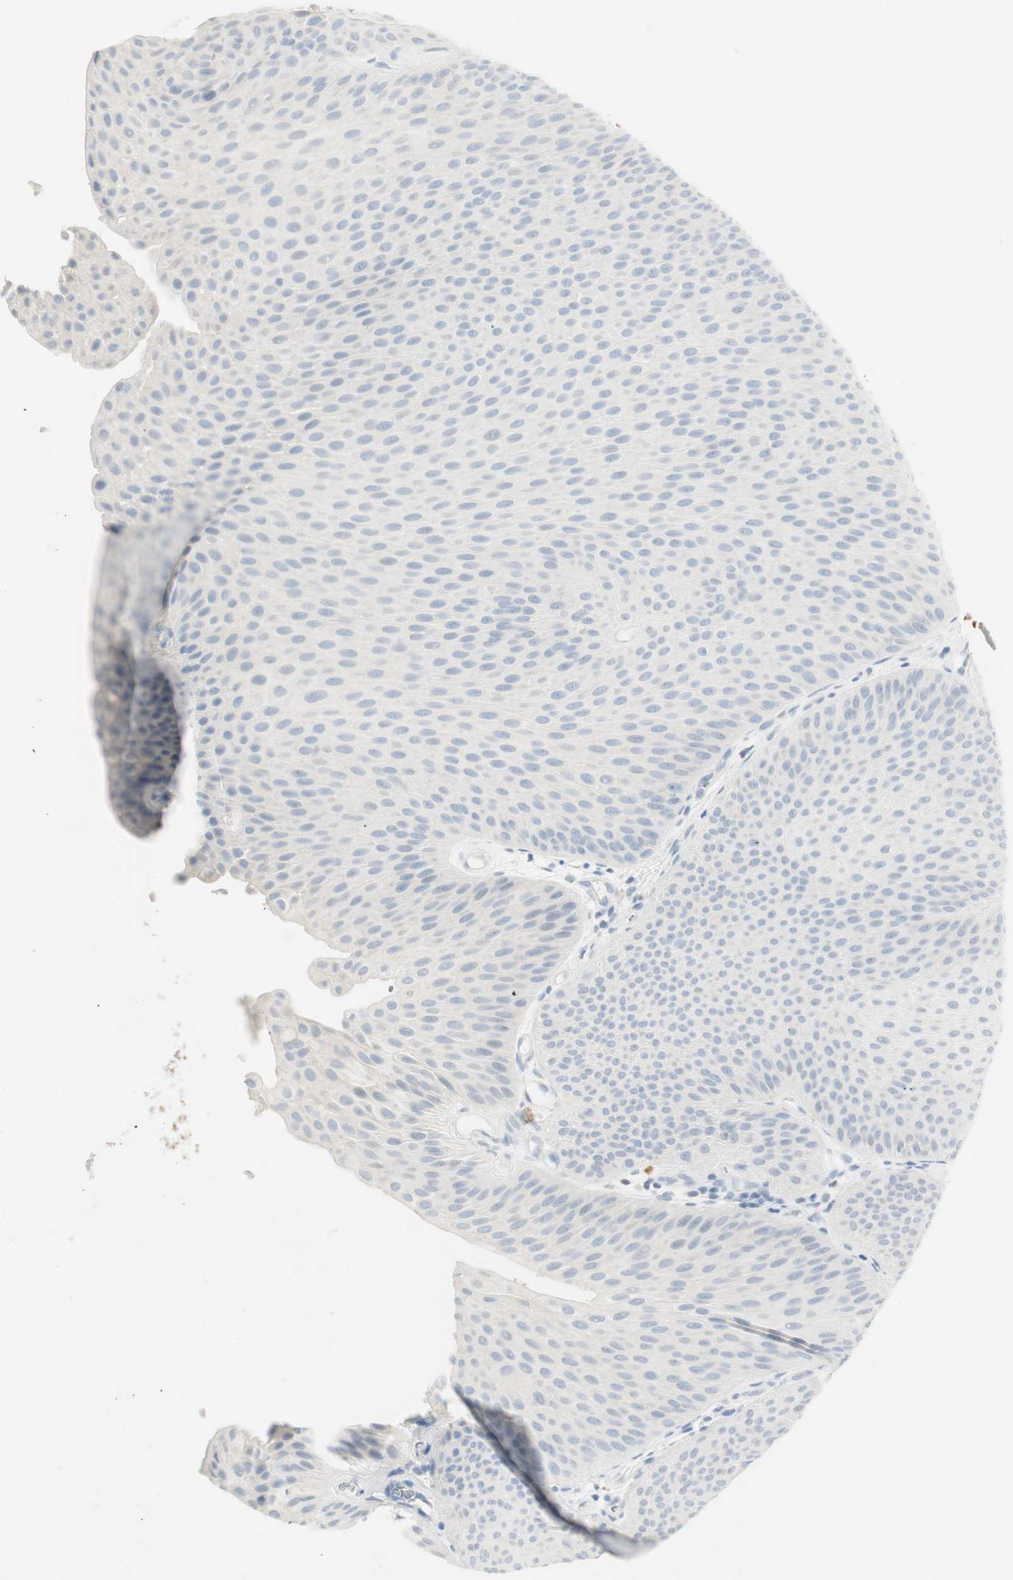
{"staining": {"intensity": "negative", "quantity": "none", "location": "none"}, "tissue": "urothelial cancer", "cell_type": "Tumor cells", "image_type": "cancer", "snomed": [{"axis": "morphology", "description": "Urothelial carcinoma, Low grade"}, {"axis": "topography", "description": "Urinary bladder"}], "caption": "Human low-grade urothelial carcinoma stained for a protein using IHC reveals no expression in tumor cells.", "gene": "PRTN3", "patient": {"sex": "female", "age": 60}}